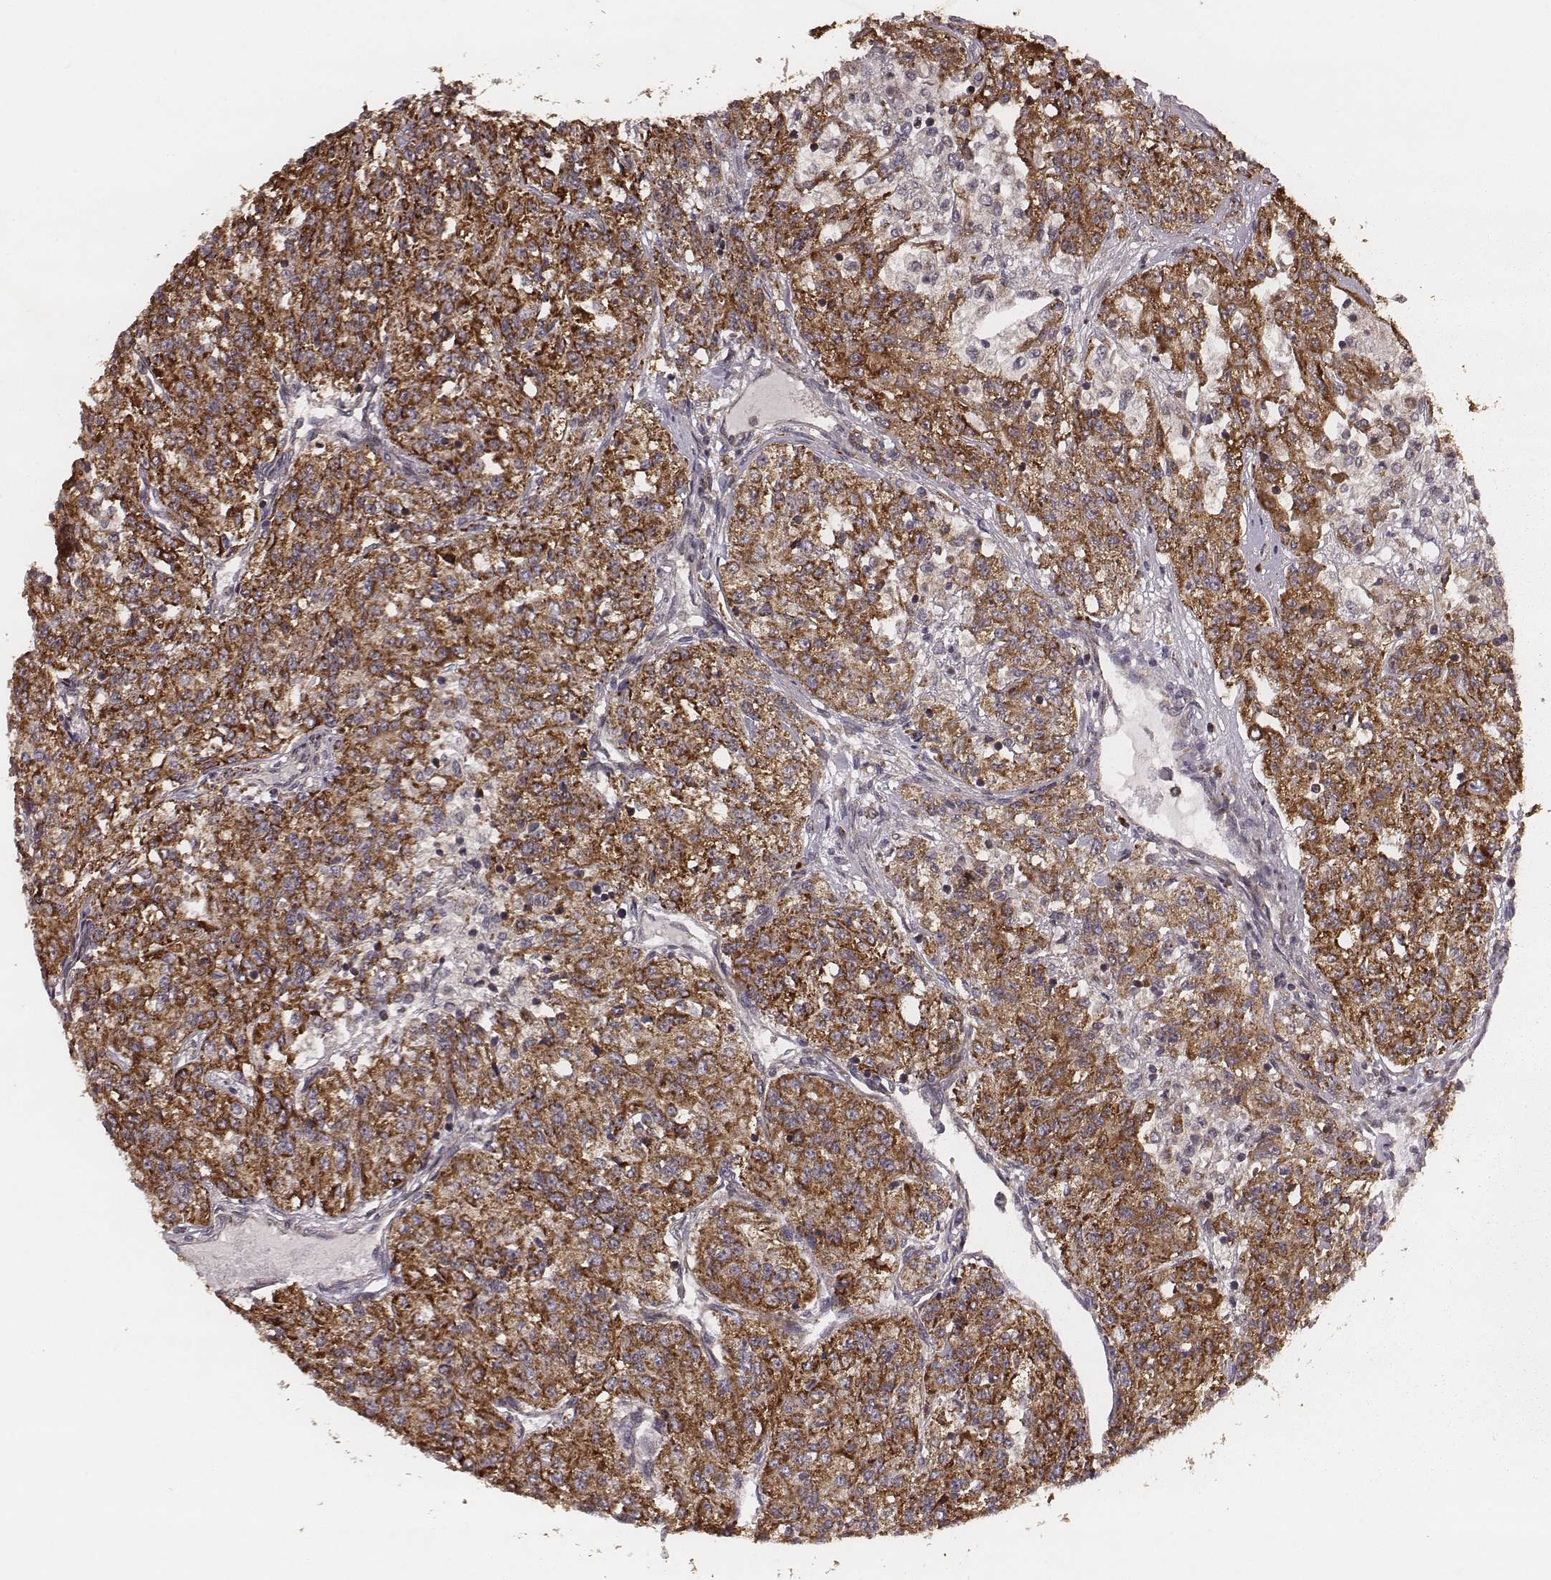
{"staining": {"intensity": "moderate", "quantity": ">75%", "location": "cytoplasmic/membranous"}, "tissue": "renal cancer", "cell_type": "Tumor cells", "image_type": "cancer", "snomed": [{"axis": "morphology", "description": "Adenocarcinoma, NOS"}, {"axis": "topography", "description": "Kidney"}], "caption": "There is medium levels of moderate cytoplasmic/membranous positivity in tumor cells of renal adenocarcinoma, as demonstrated by immunohistochemical staining (brown color).", "gene": "ZDHHC21", "patient": {"sex": "female", "age": 63}}